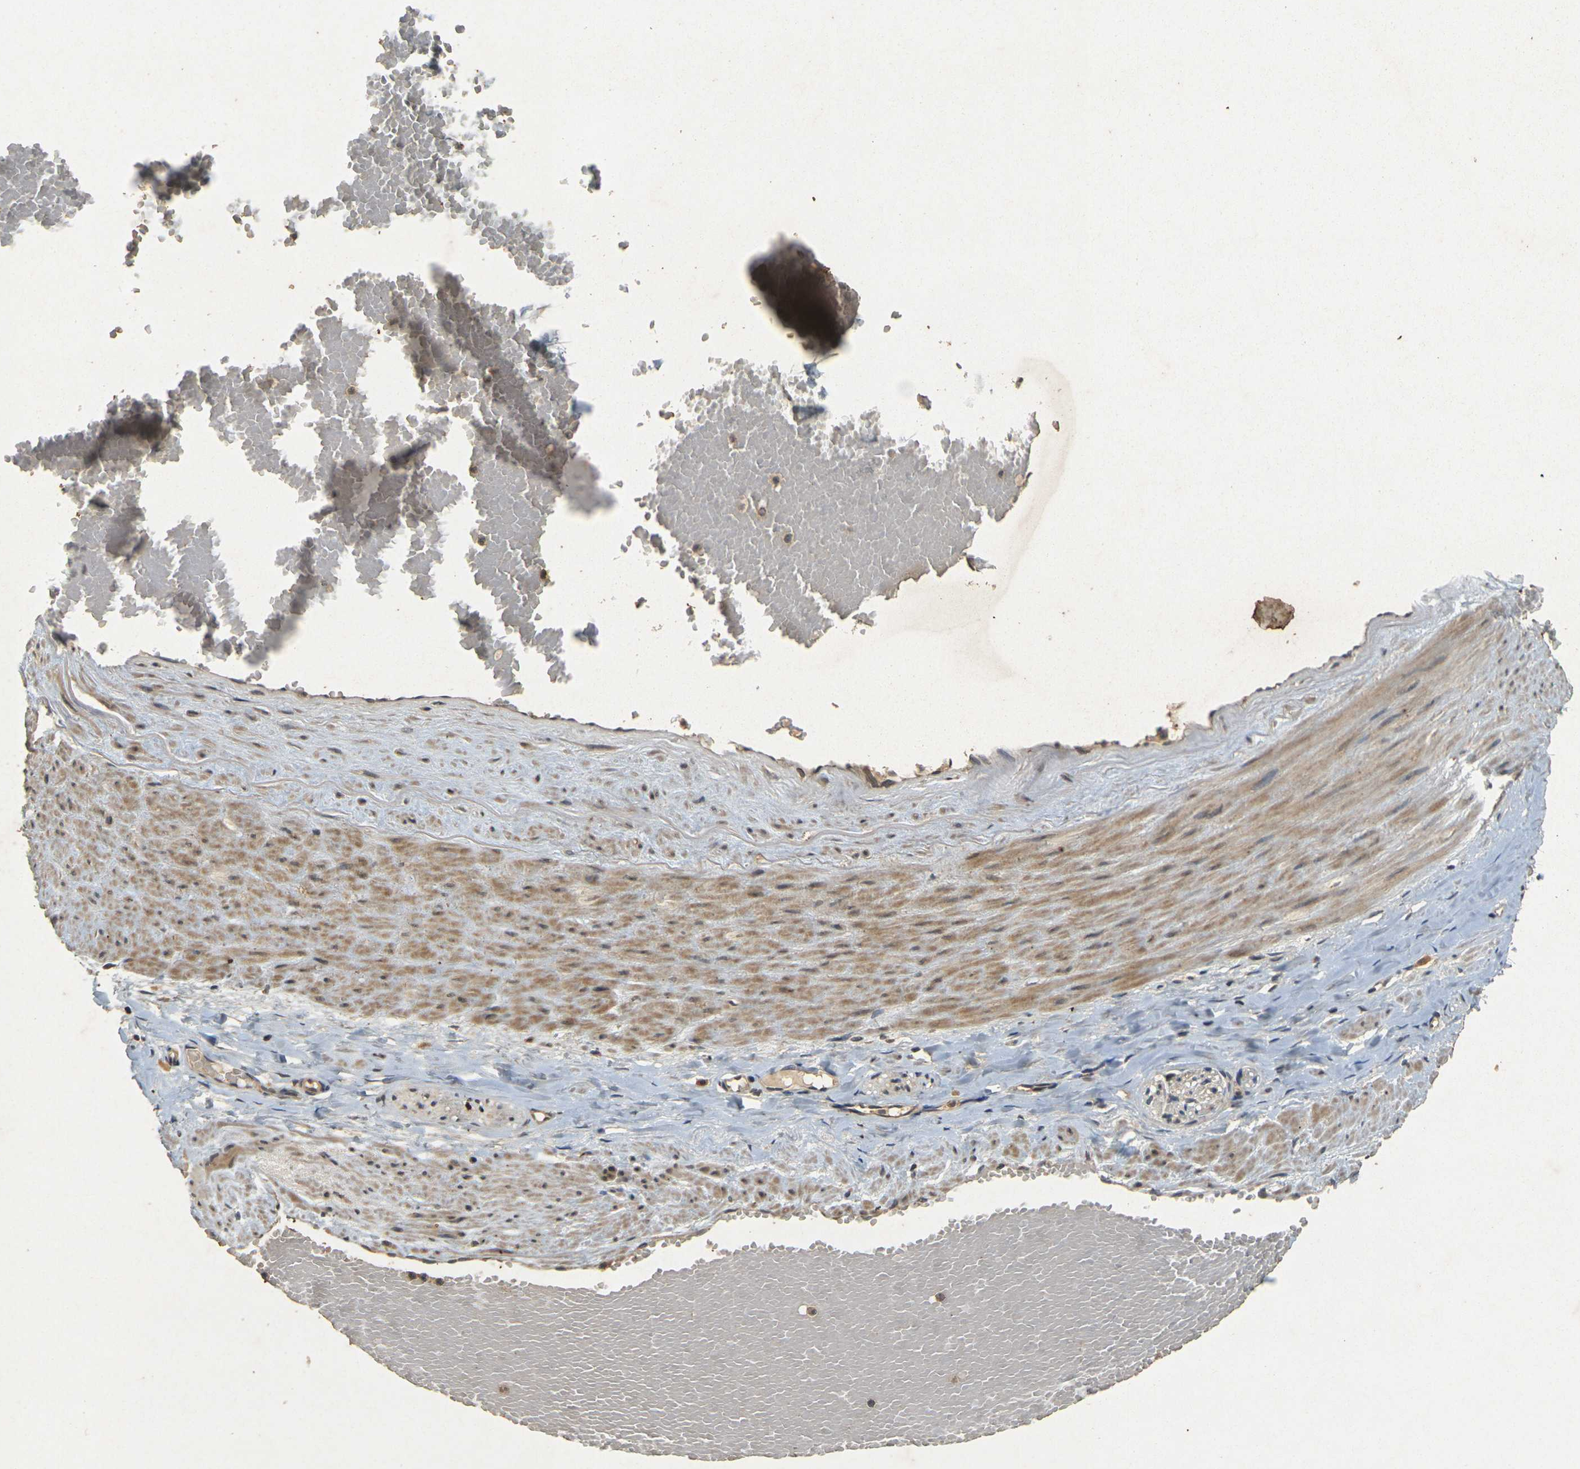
{"staining": {"intensity": "moderate", "quantity": ">75%", "location": "cytoplasmic/membranous"}, "tissue": "adipose tissue", "cell_type": "Adipocytes", "image_type": "normal", "snomed": [{"axis": "morphology", "description": "Normal tissue, NOS"}, {"axis": "topography", "description": "Soft tissue"}, {"axis": "topography", "description": "Vascular tissue"}], "caption": "Immunohistochemical staining of normal human adipose tissue reveals medium levels of moderate cytoplasmic/membranous positivity in about >75% of adipocytes.", "gene": "ERN1", "patient": {"sex": "female", "age": 35}}